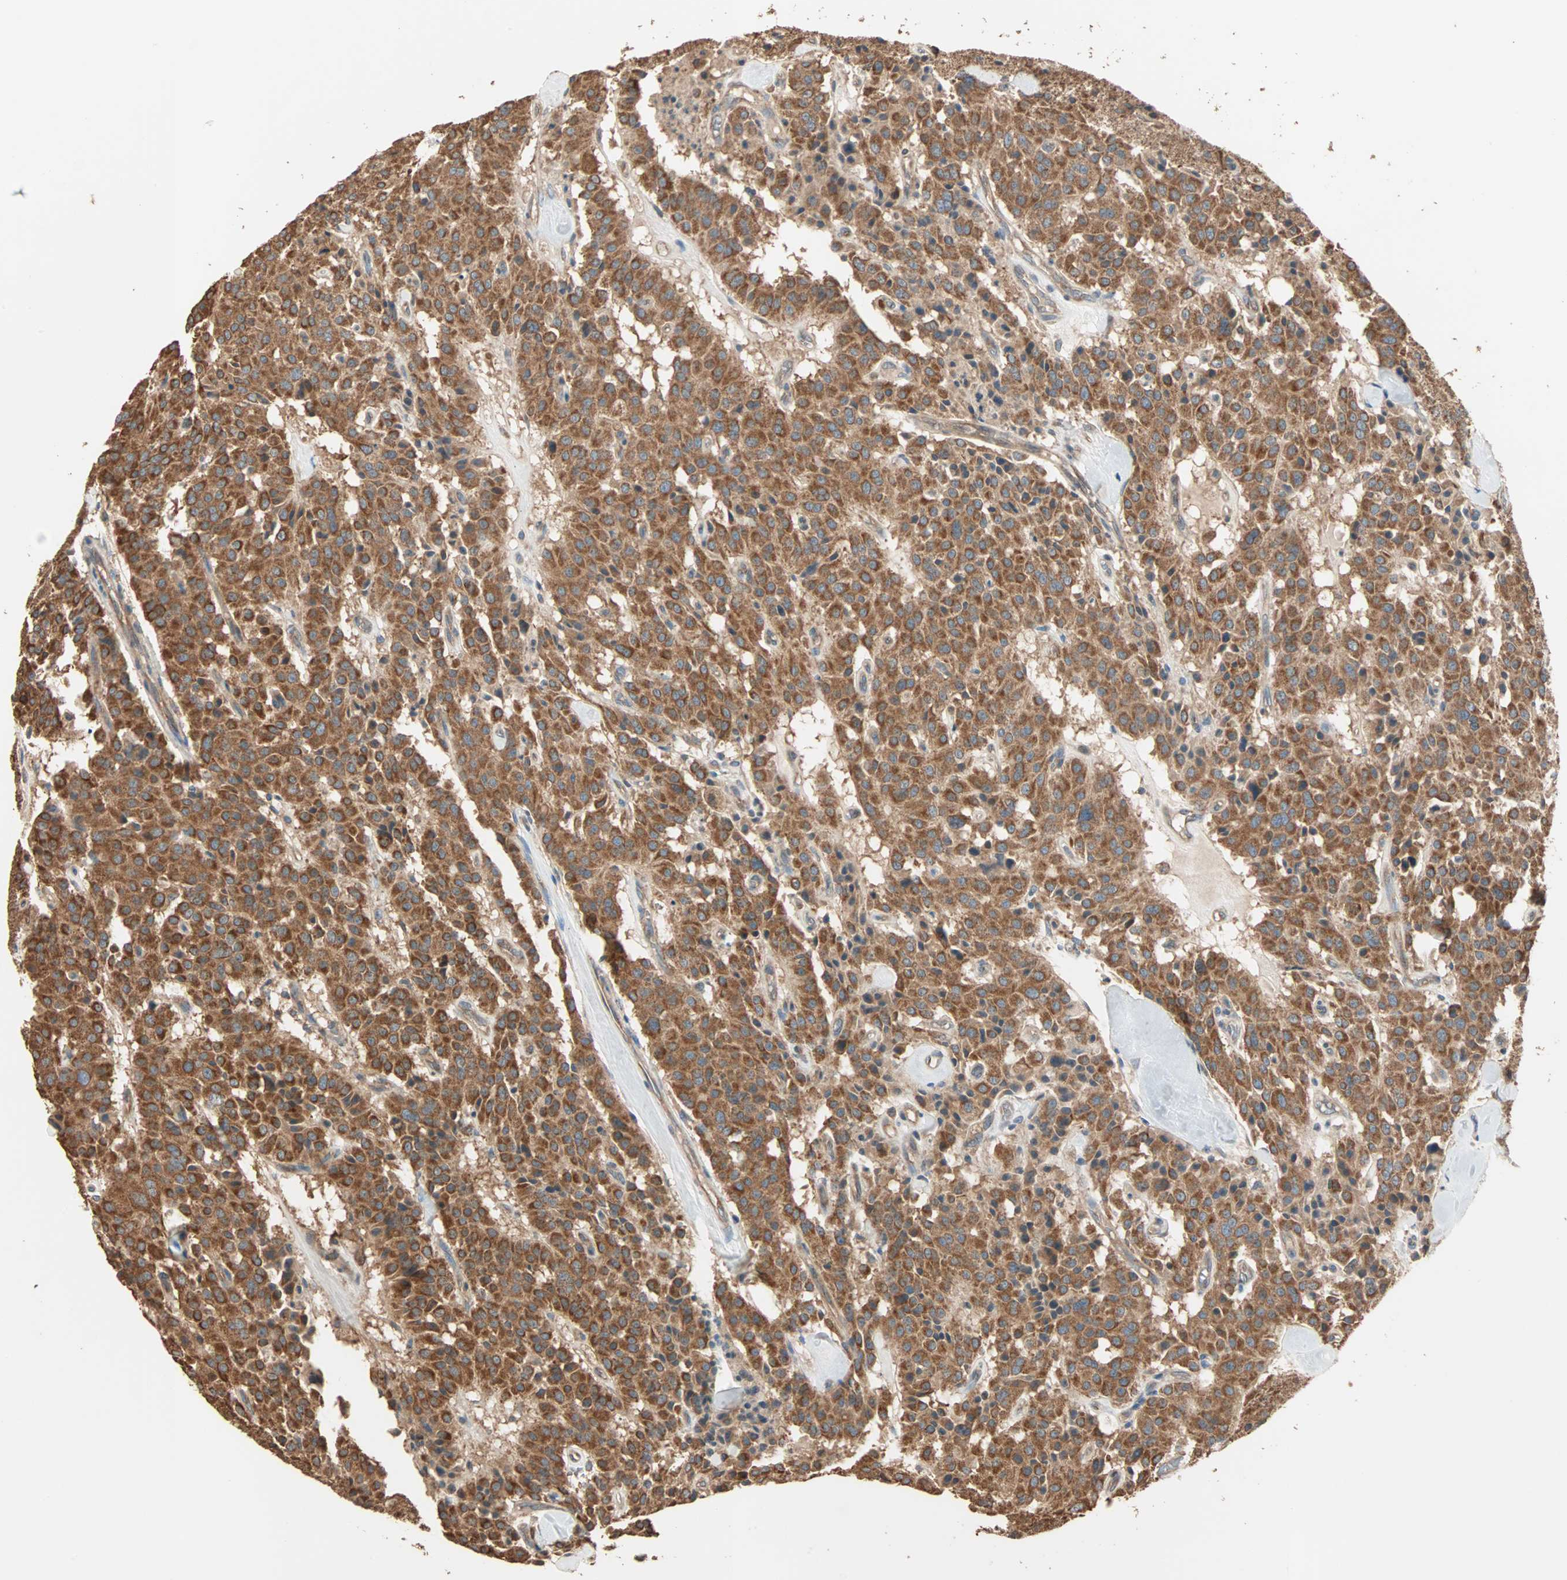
{"staining": {"intensity": "strong", "quantity": ">75%", "location": "cytoplasmic/membranous"}, "tissue": "carcinoid", "cell_type": "Tumor cells", "image_type": "cancer", "snomed": [{"axis": "morphology", "description": "Carcinoid, malignant, NOS"}, {"axis": "topography", "description": "Lung"}], "caption": "Protein expression analysis of human malignant carcinoid reveals strong cytoplasmic/membranous expression in about >75% of tumor cells. (IHC, brightfield microscopy, high magnification).", "gene": "EIF4G2", "patient": {"sex": "male", "age": 30}}